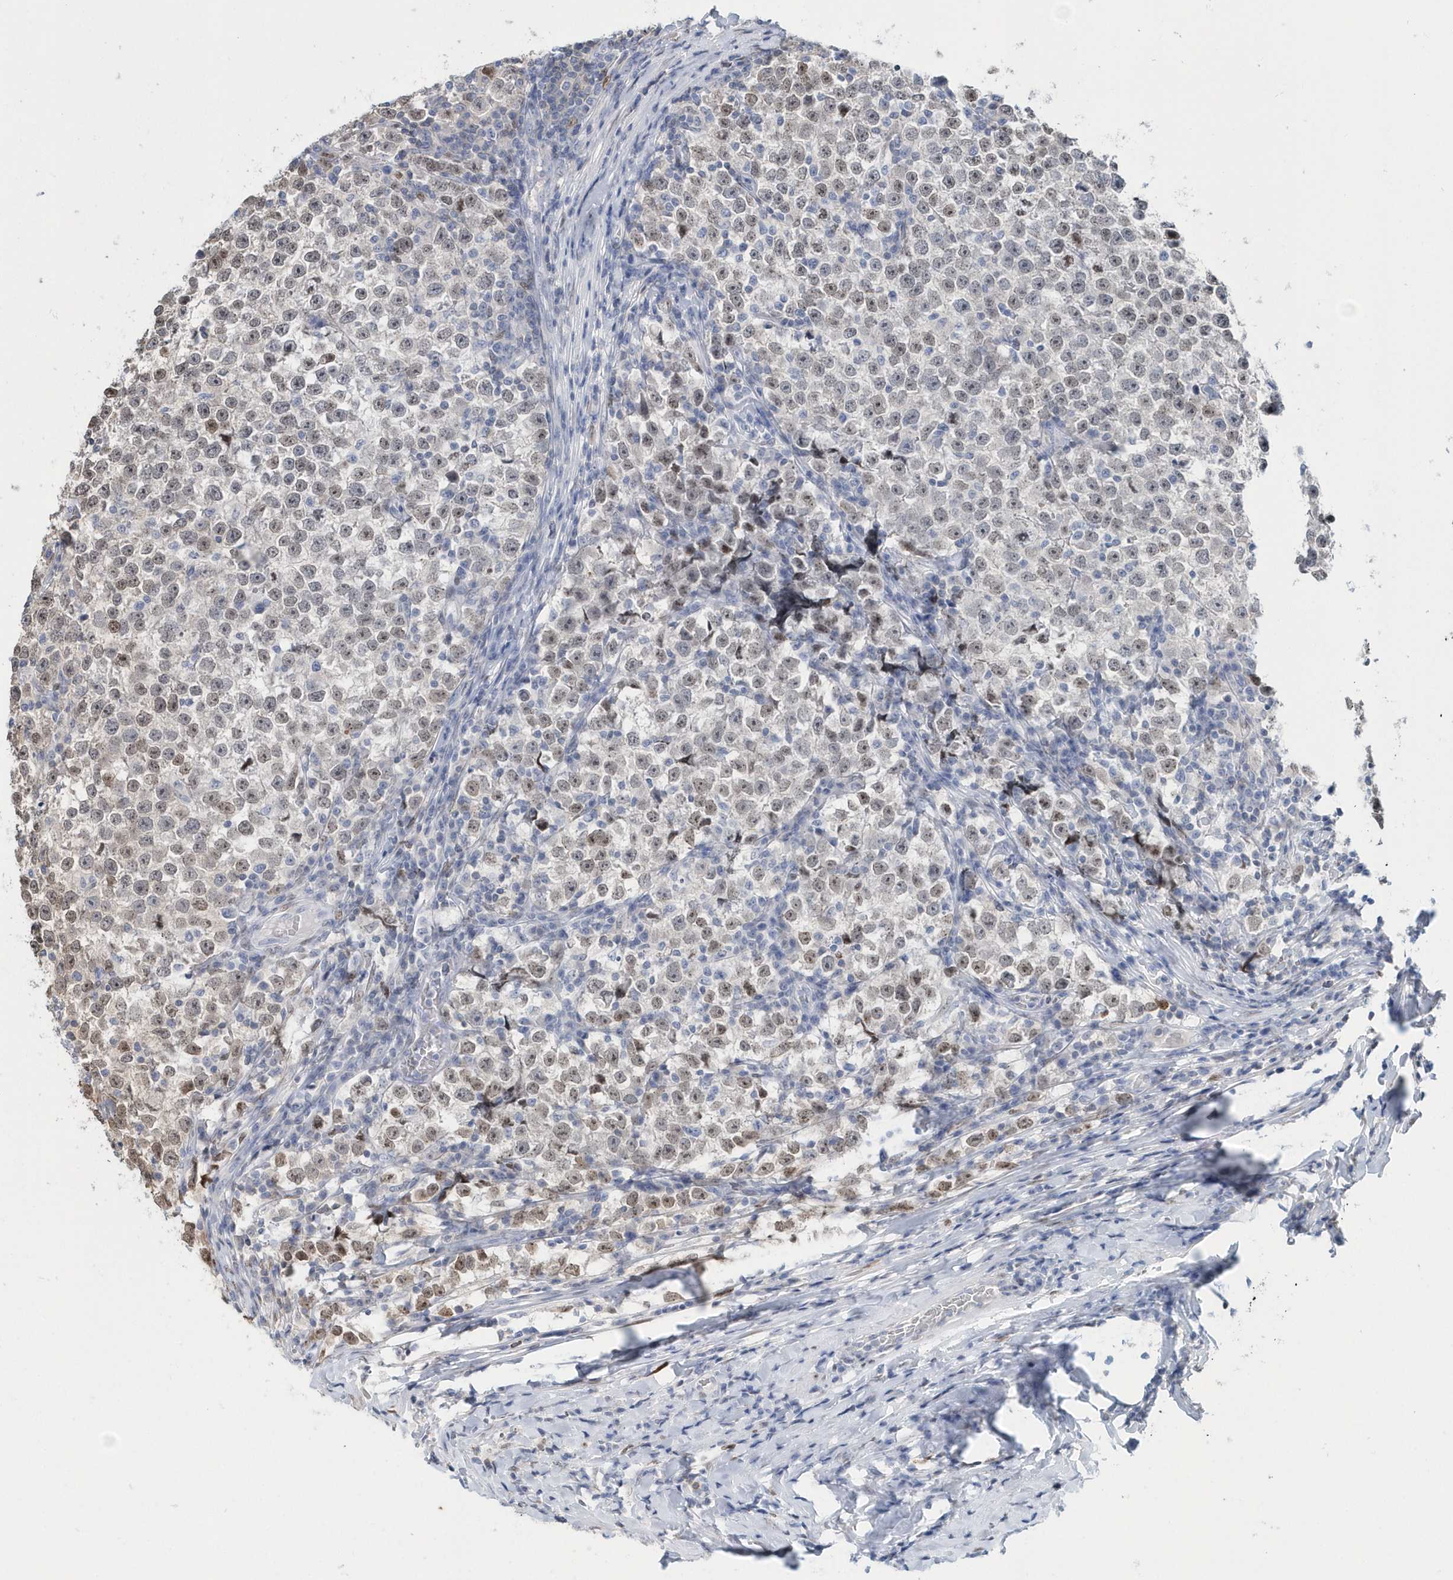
{"staining": {"intensity": "moderate", "quantity": "<25%", "location": "nuclear"}, "tissue": "testis cancer", "cell_type": "Tumor cells", "image_type": "cancer", "snomed": [{"axis": "morphology", "description": "Normal tissue, NOS"}, {"axis": "morphology", "description": "Seminoma, NOS"}, {"axis": "topography", "description": "Testis"}], "caption": "Protein expression analysis of testis cancer (seminoma) exhibits moderate nuclear staining in about <25% of tumor cells. (brown staining indicates protein expression, while blue staining denotes nuclei).", "gene": "MACROH2A2", "patient": {"sex": "male", "age": 43}}